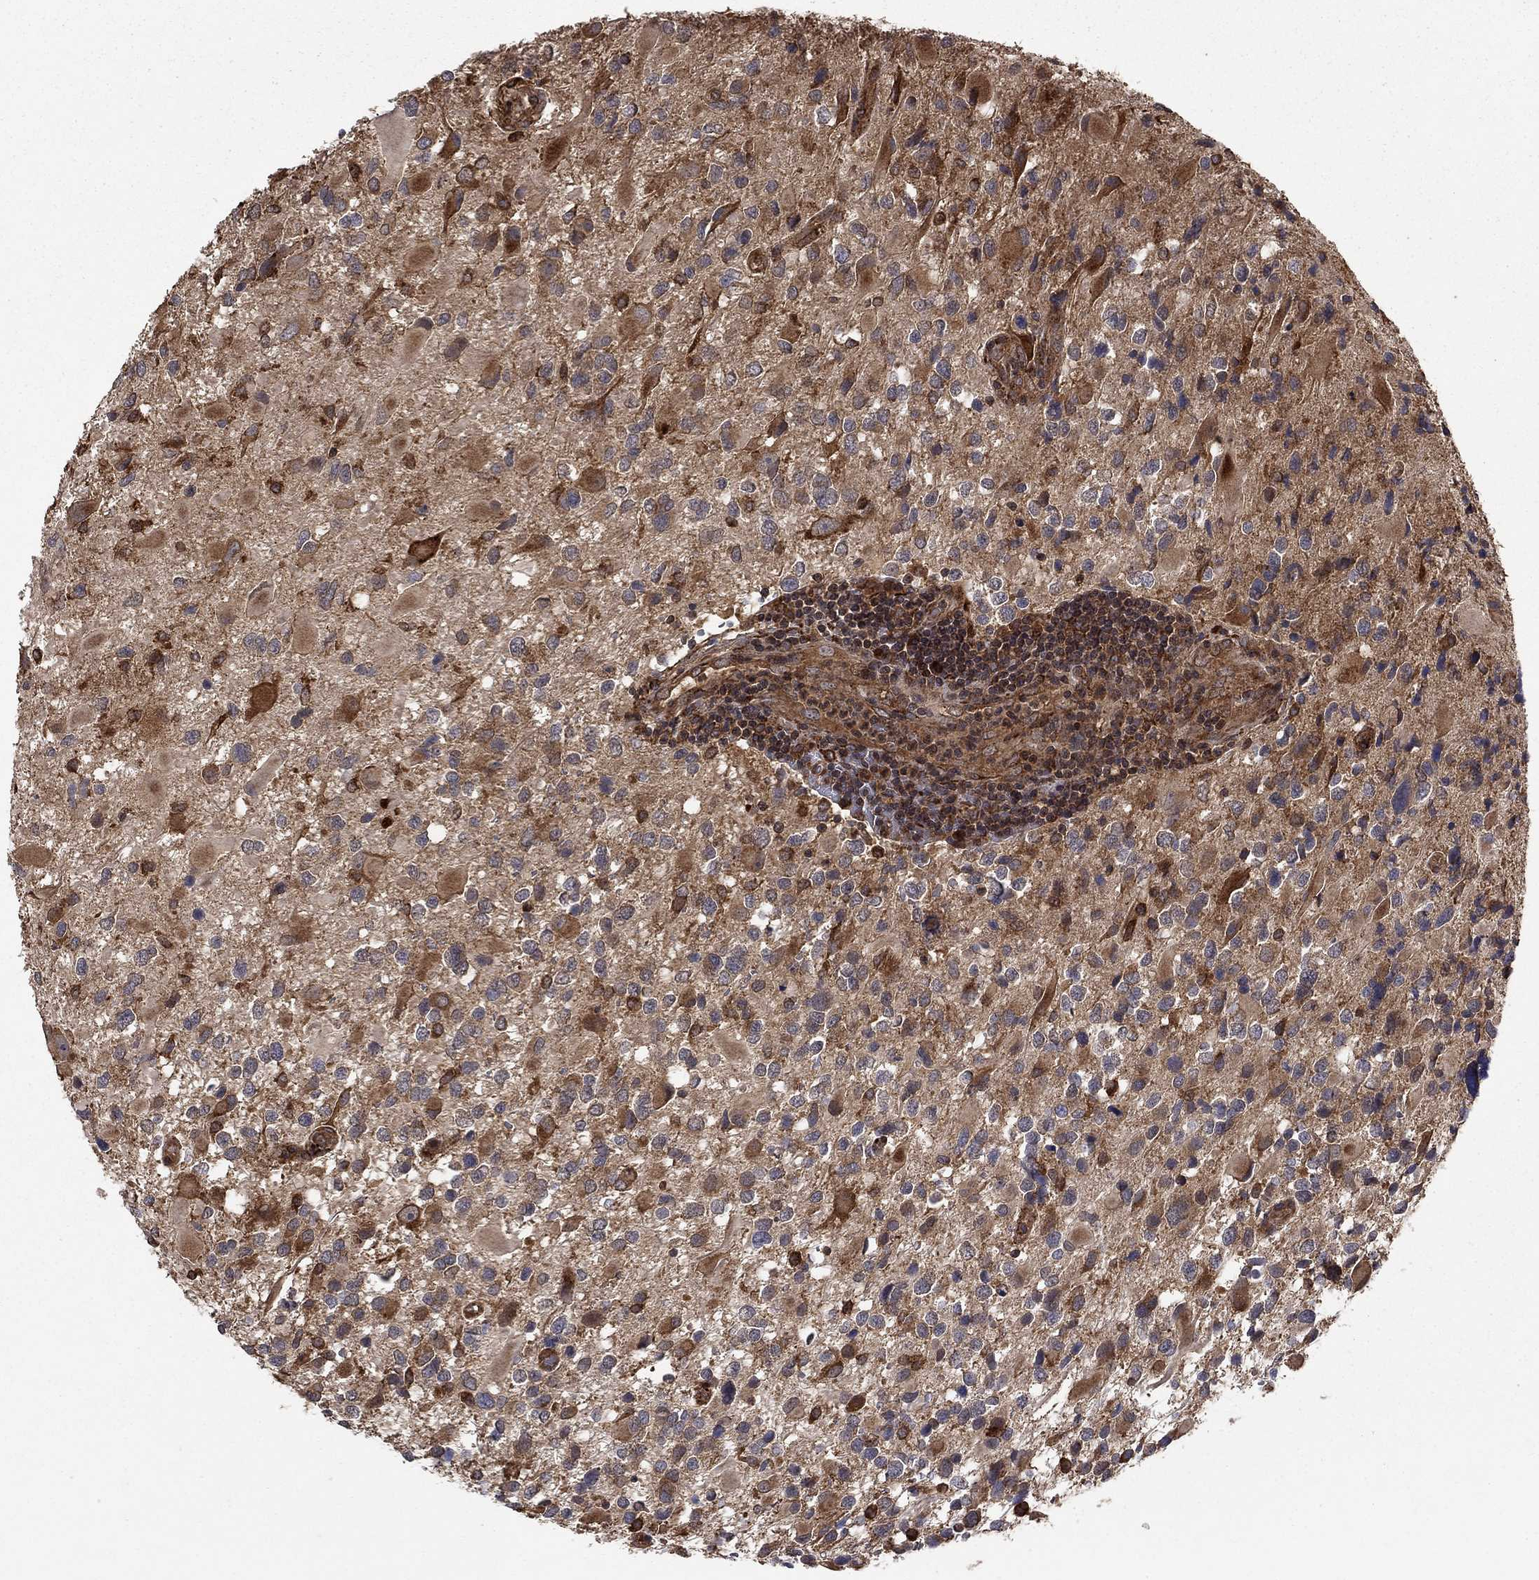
{"staining": {"intensity": "strong", "quantity": "<25%", "location": "cytoplasmic/membranous"}, "tissue": "glioma", "cell_type": "Tumor cells", "image_type": "cancer", "snomed": [{"axis": "morphology", "description": "Glioma, malignant, Low grade"}, {"axis": "topography", "description": "Brain"}], "caption": "There is medium levels of strong cytoplasmic/membranous expression in tumor cells of malignant glioma (low-grade), as demonstrated by immunohistochemical staining (brown color).", "gene": "BABAM2", "patient": {"sex": "female", "age": 32}}